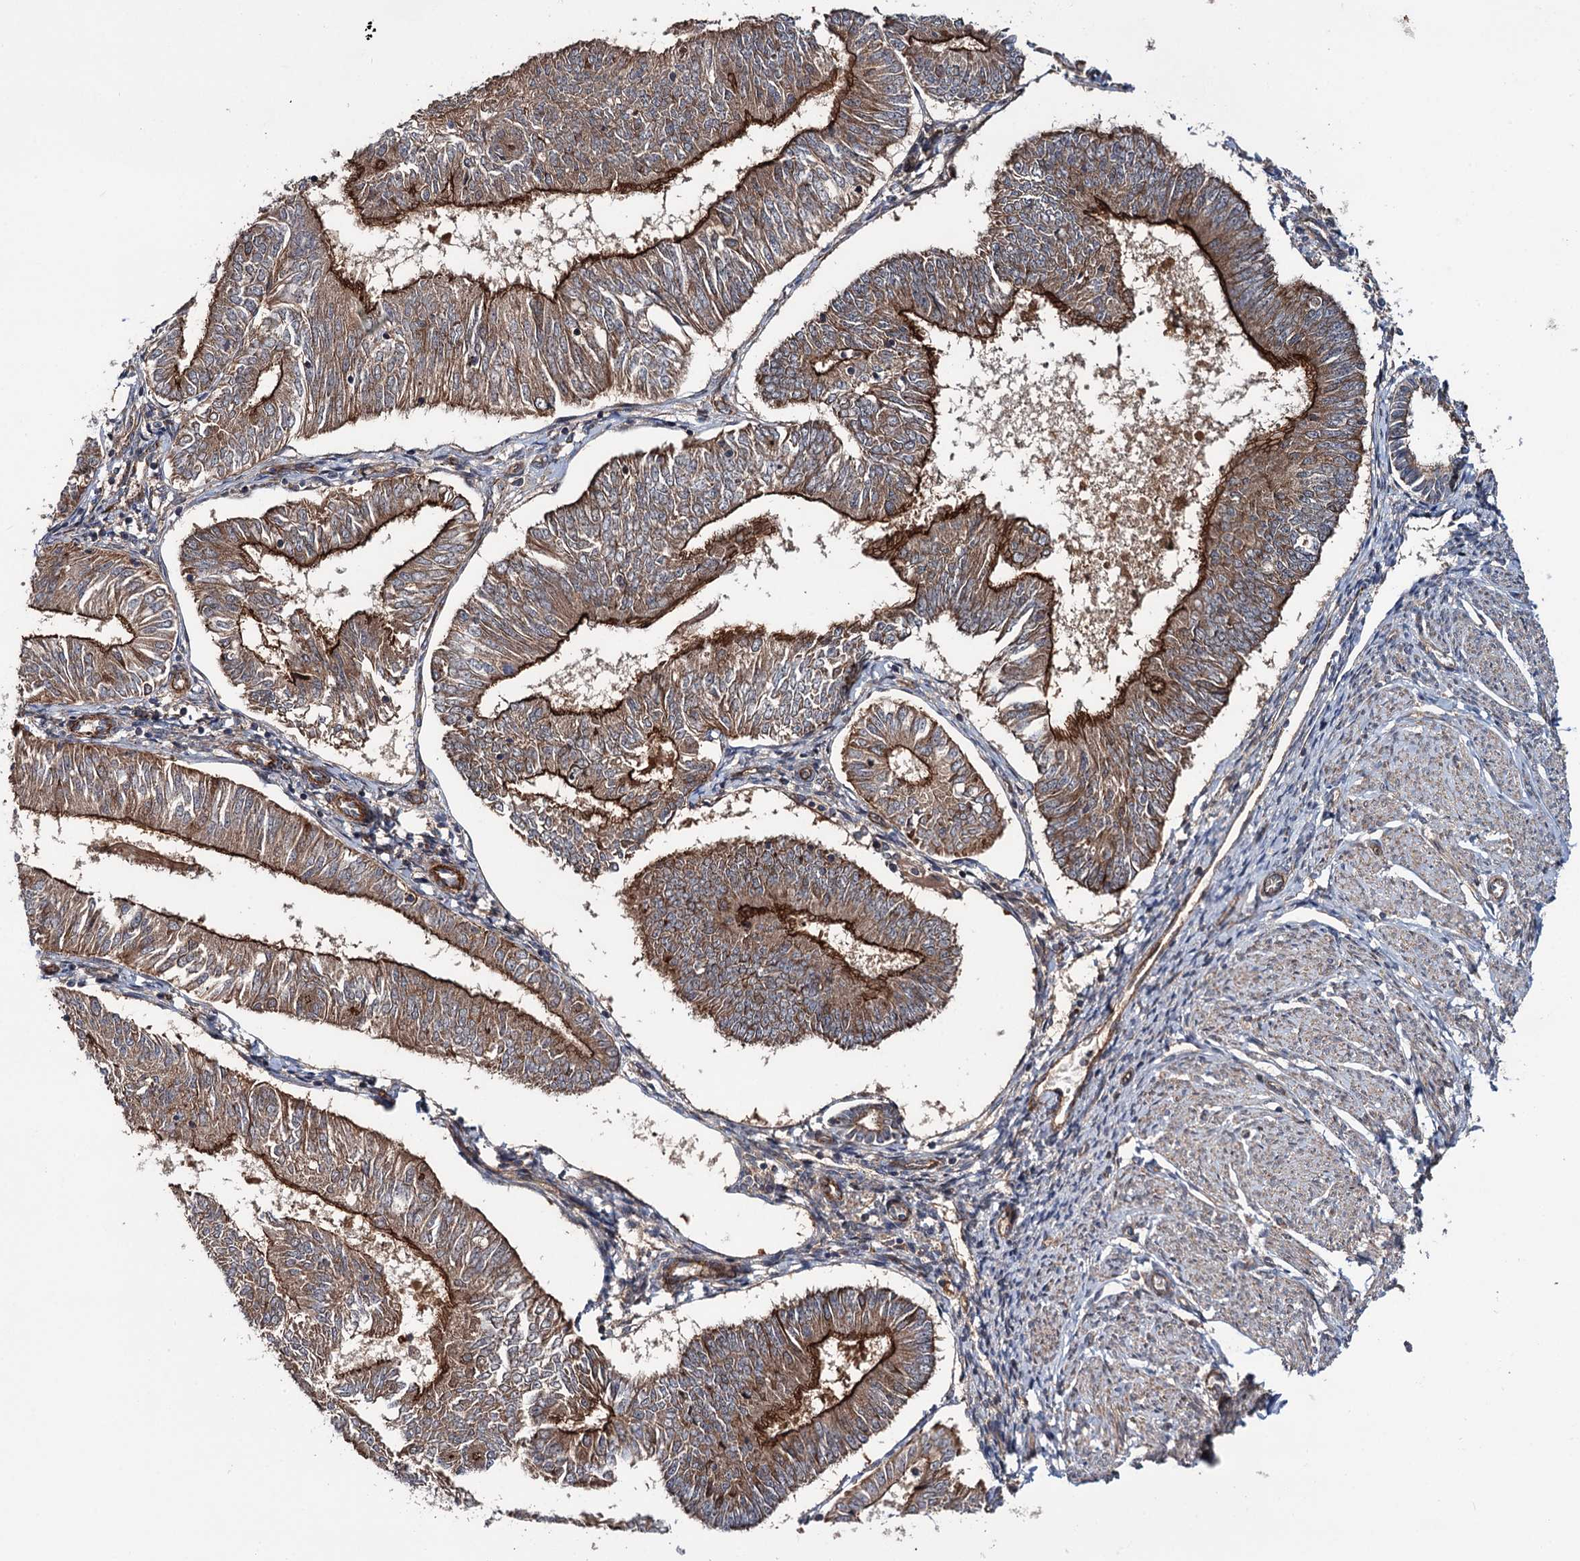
{"staining": {"intensity": "strong", "quantity": ">75%", "location": "cytoplasmic/membranous"}, "tissue": "endometrial cancer", "cell_type": "Tumor cells", "image_type": "cancer", "snomed": [{"axis": "morphology", "description": "Adenocarcinoma, NOS"}, {"axis": "topography", "description": "Endometrium"}], "caption": "Approximately >75% of tumor cells in human endometrial adenocarcinoma demonstrate strong cytoplasmic/membranous protein positivity as visualized by brown immunohistochemical staining.", "gene": "ADGRG4", "patient": {"sex": "female", "age": 58}}